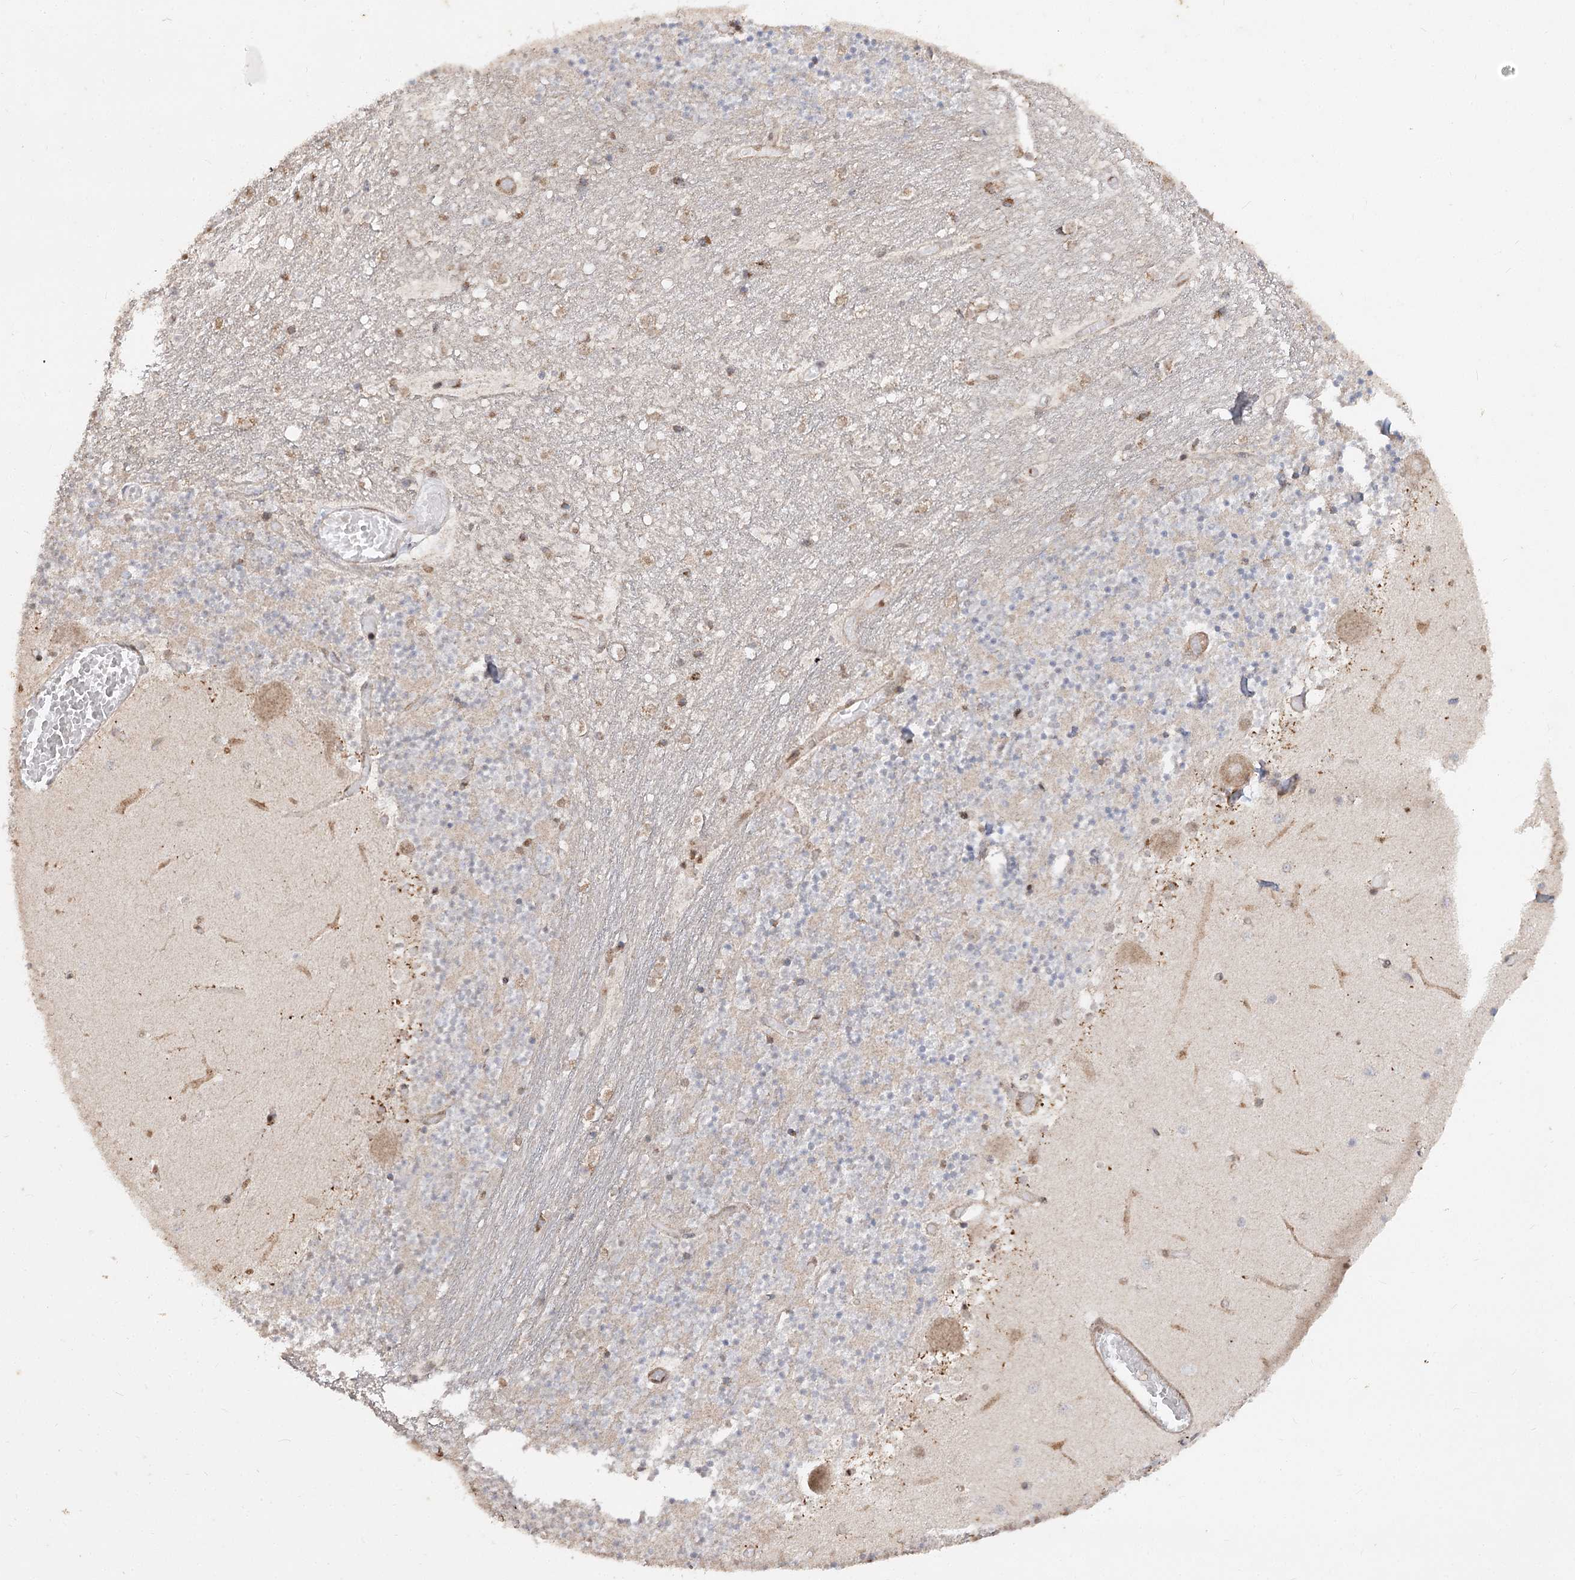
{"staining": {"intensity": "moderate", "quantity": "<25%", "location": "cytoplasmic/membranous,nuclear"}, "tissue": "cerebellum", "cell_type": "Cells in granular layer", "image_type": "normal", "snomed": [{"axis": "morphology", "description": "Normal tissue, NOS"}, {"axis": "topography", "description": "Cerebellum"}], "caption": "Immunohistochemistry (IHC) photomicrograph of normal human cerebellum stained for a protein (brown), which reveals low levels of moderate cytoplasmic/membranous,nuclear expression in approximately <25% of cells in granular layer.", "gene": "ZSCAN23", "patient": {"sex": "female", "age": 28}}